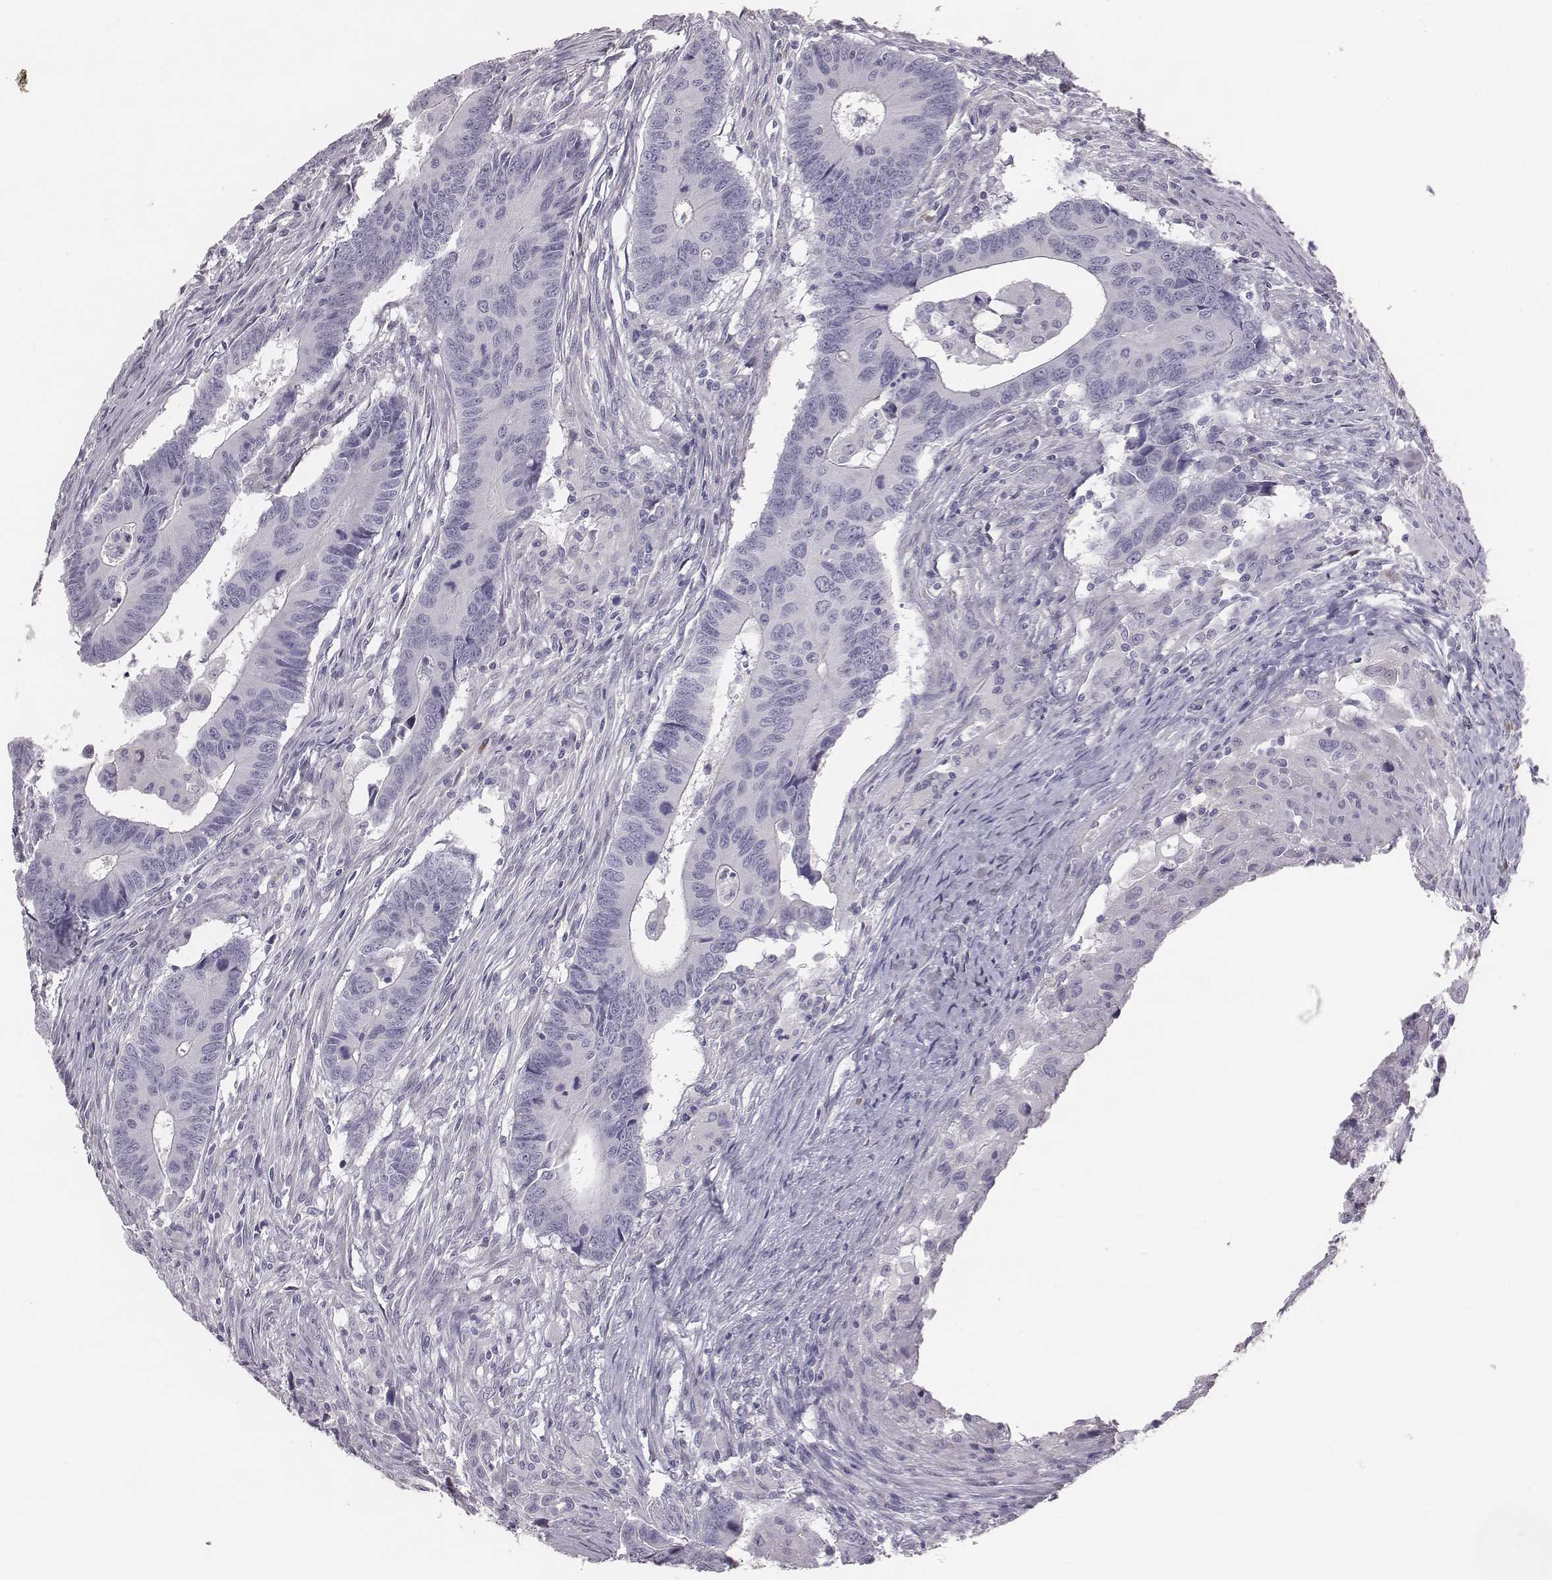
{"staining": {"intensity": "negative", "quantity": "none", "location": "none"}, "tissue": "colorectal cancer", "cell_type": "Tumor cells", "image_type": "cancer", "snomed": [{"axis": "morphology", "description": "Adenocarcinoma, NOS"}, {"axis": "topography", "description": "Rectum"}], "caption": "Tumor cells are negative for protein expression in human adenocarcinoma (colorectal).", "gene": "C6orf58", "patient": {"sex": "male", "age": 67}}